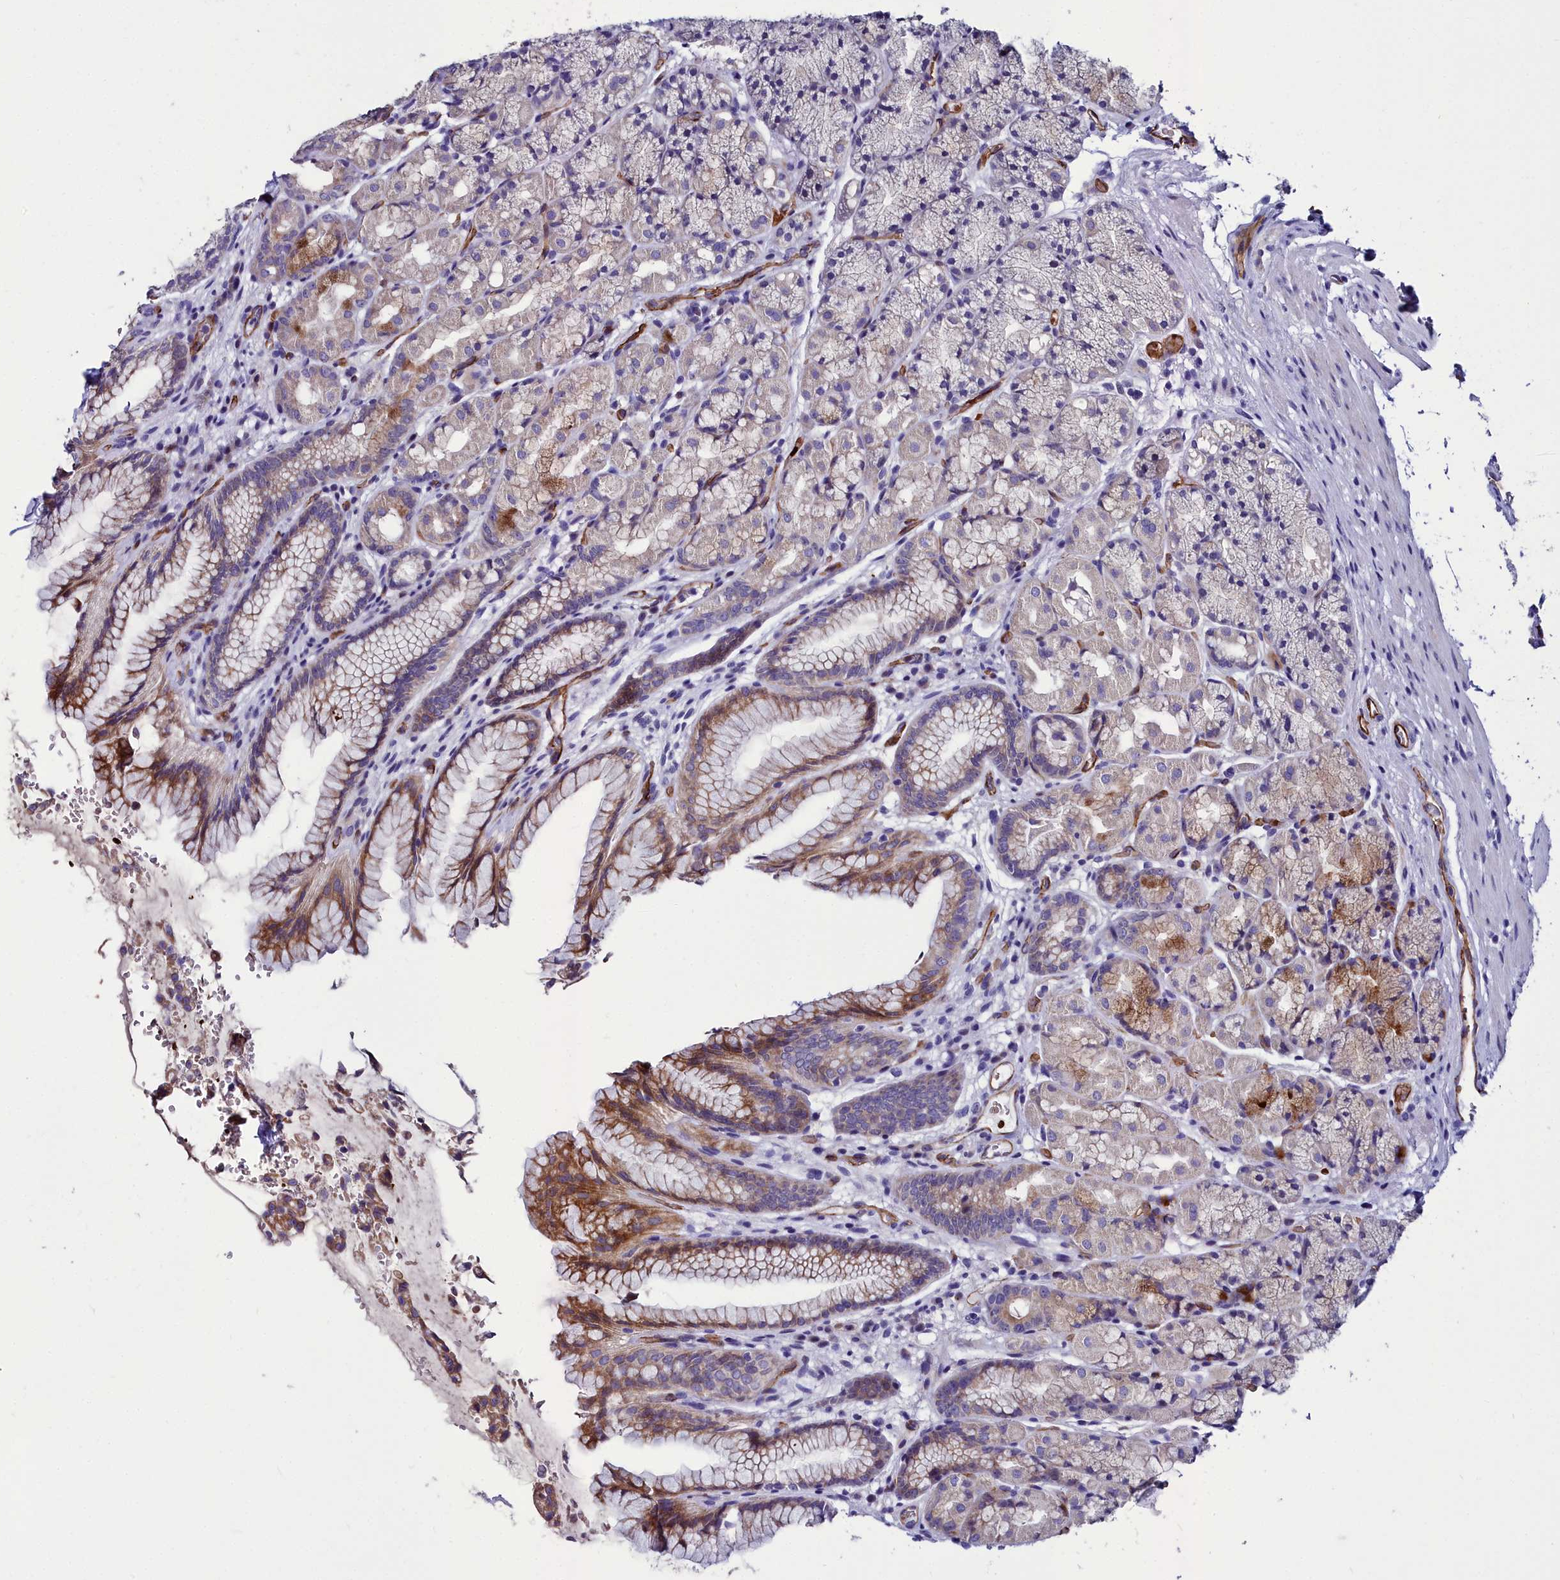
{"staining": {"intensity": "moderate", "quantity": "25%-75%", "location": "cytoplasmic/membranous"}, "tissue": "stomach", "cell_type": "Glandular cells", "image_type": "normal", "snomed": [{"axis": "morphology", "description": "Normal tissue, NOS"}, {"axis": "topography", "description": "Stomach"}], "caption": "Immunohistochemical staining of unremarkable human stomach displays medium levels of moderate cytoplasmic/membranous expression in about 25%-75% of glandular cells. (Stains: DAB in brown, nuclei in blue, Microscopy: brightfield microscopy at high magnification).", "gene": "CYP4F11", "patient": {"sex": "male", "age": 63}}